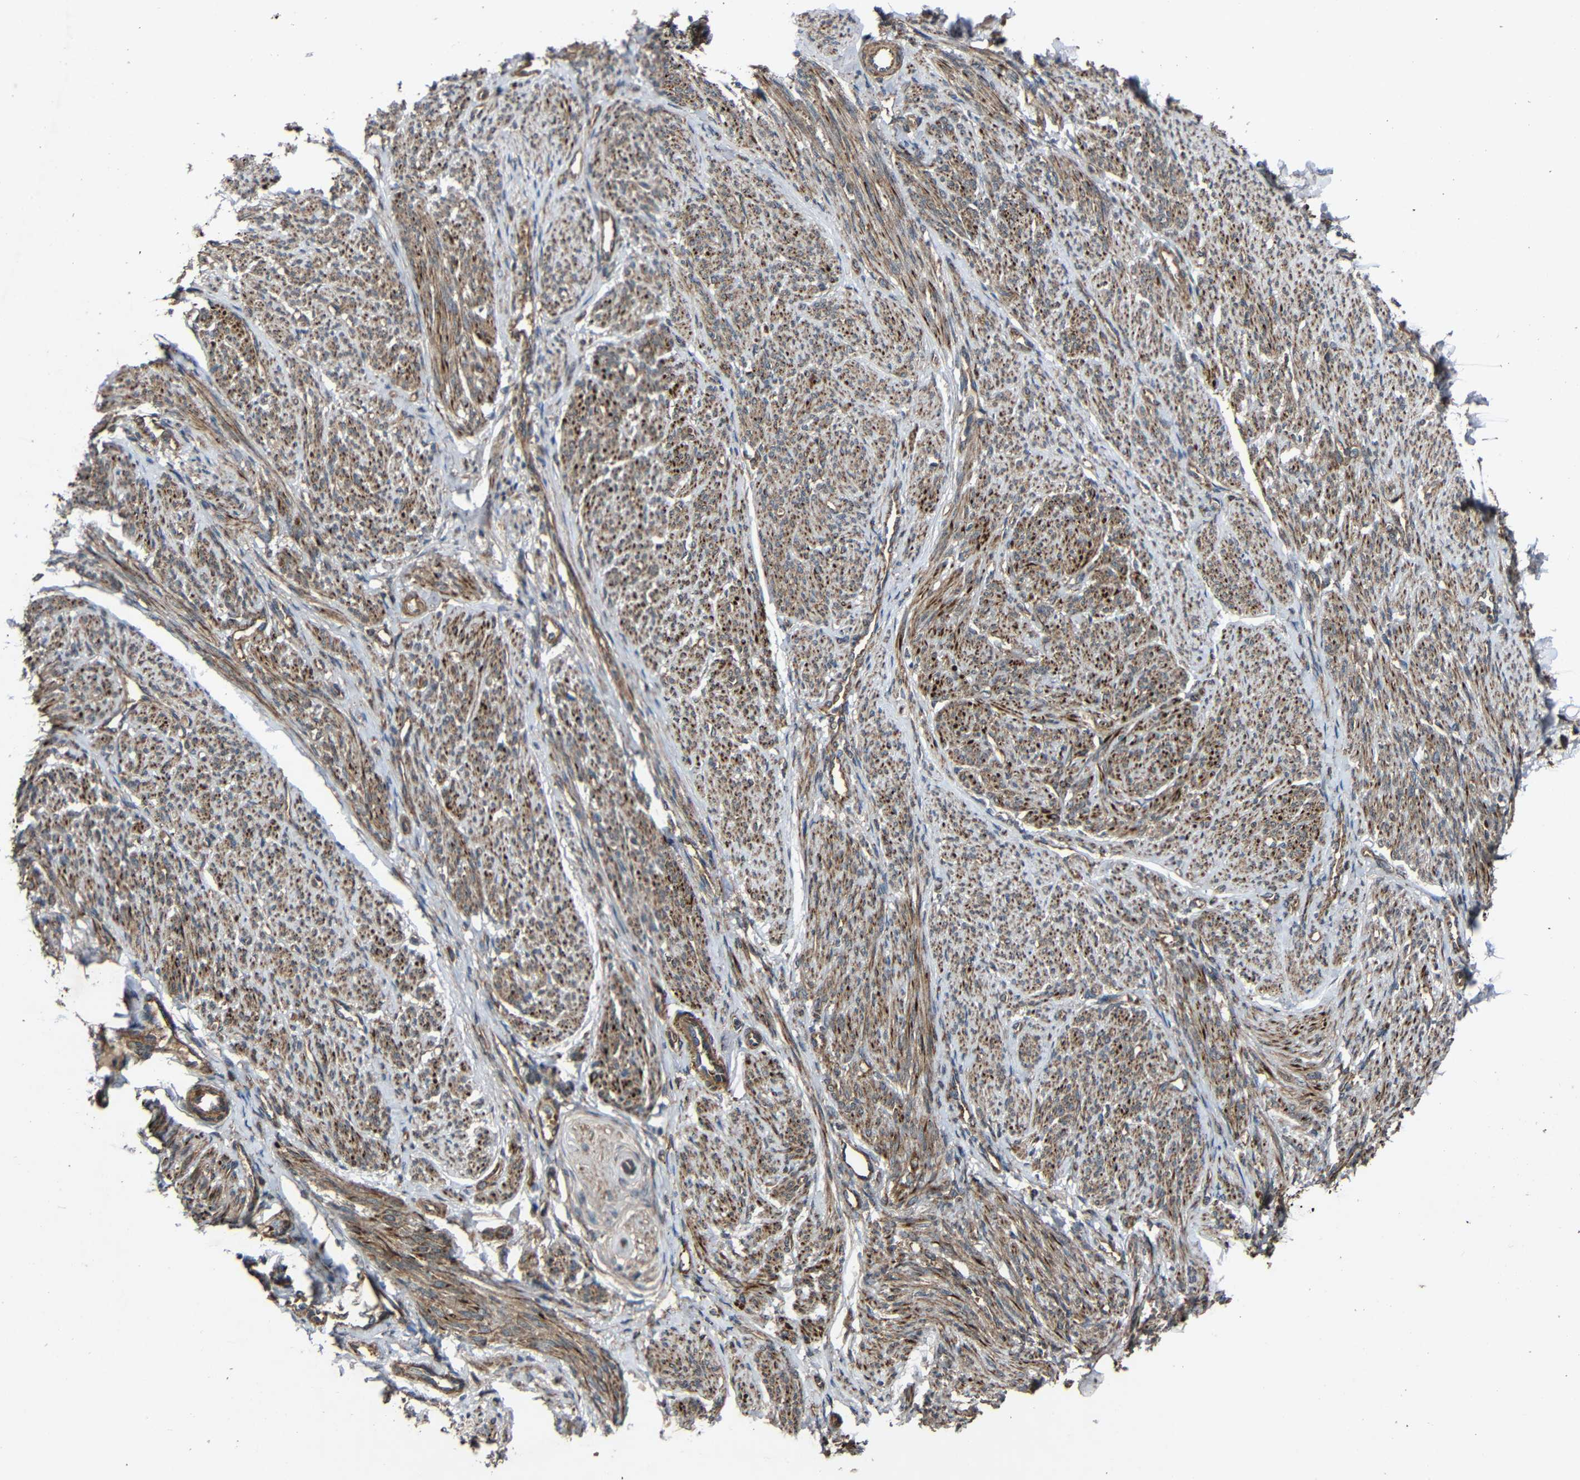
{"staining": {"intensity": "moderate", "quantity": ">75%", "location": "cytoplasmic/membranous"}, "tissue": "smooth muscle", "cell_type": "Smooth muscle cells", "image_type": "normal", "snomed": [{"axis": "morphology", "description": "Normal tissue, NOS"}, {"axis": "topography", "description": "Smooth muscle"}], "caption": "High-power microscopy captured an immunohistochemistry micrograph of normal smooth muscle, revealing moderate cytoplasmic/membranous positivity in approximately >75% of smooth muscle cells.", "gene": "C1GALT1", "patient": {"sex": "female", "age": 65}}